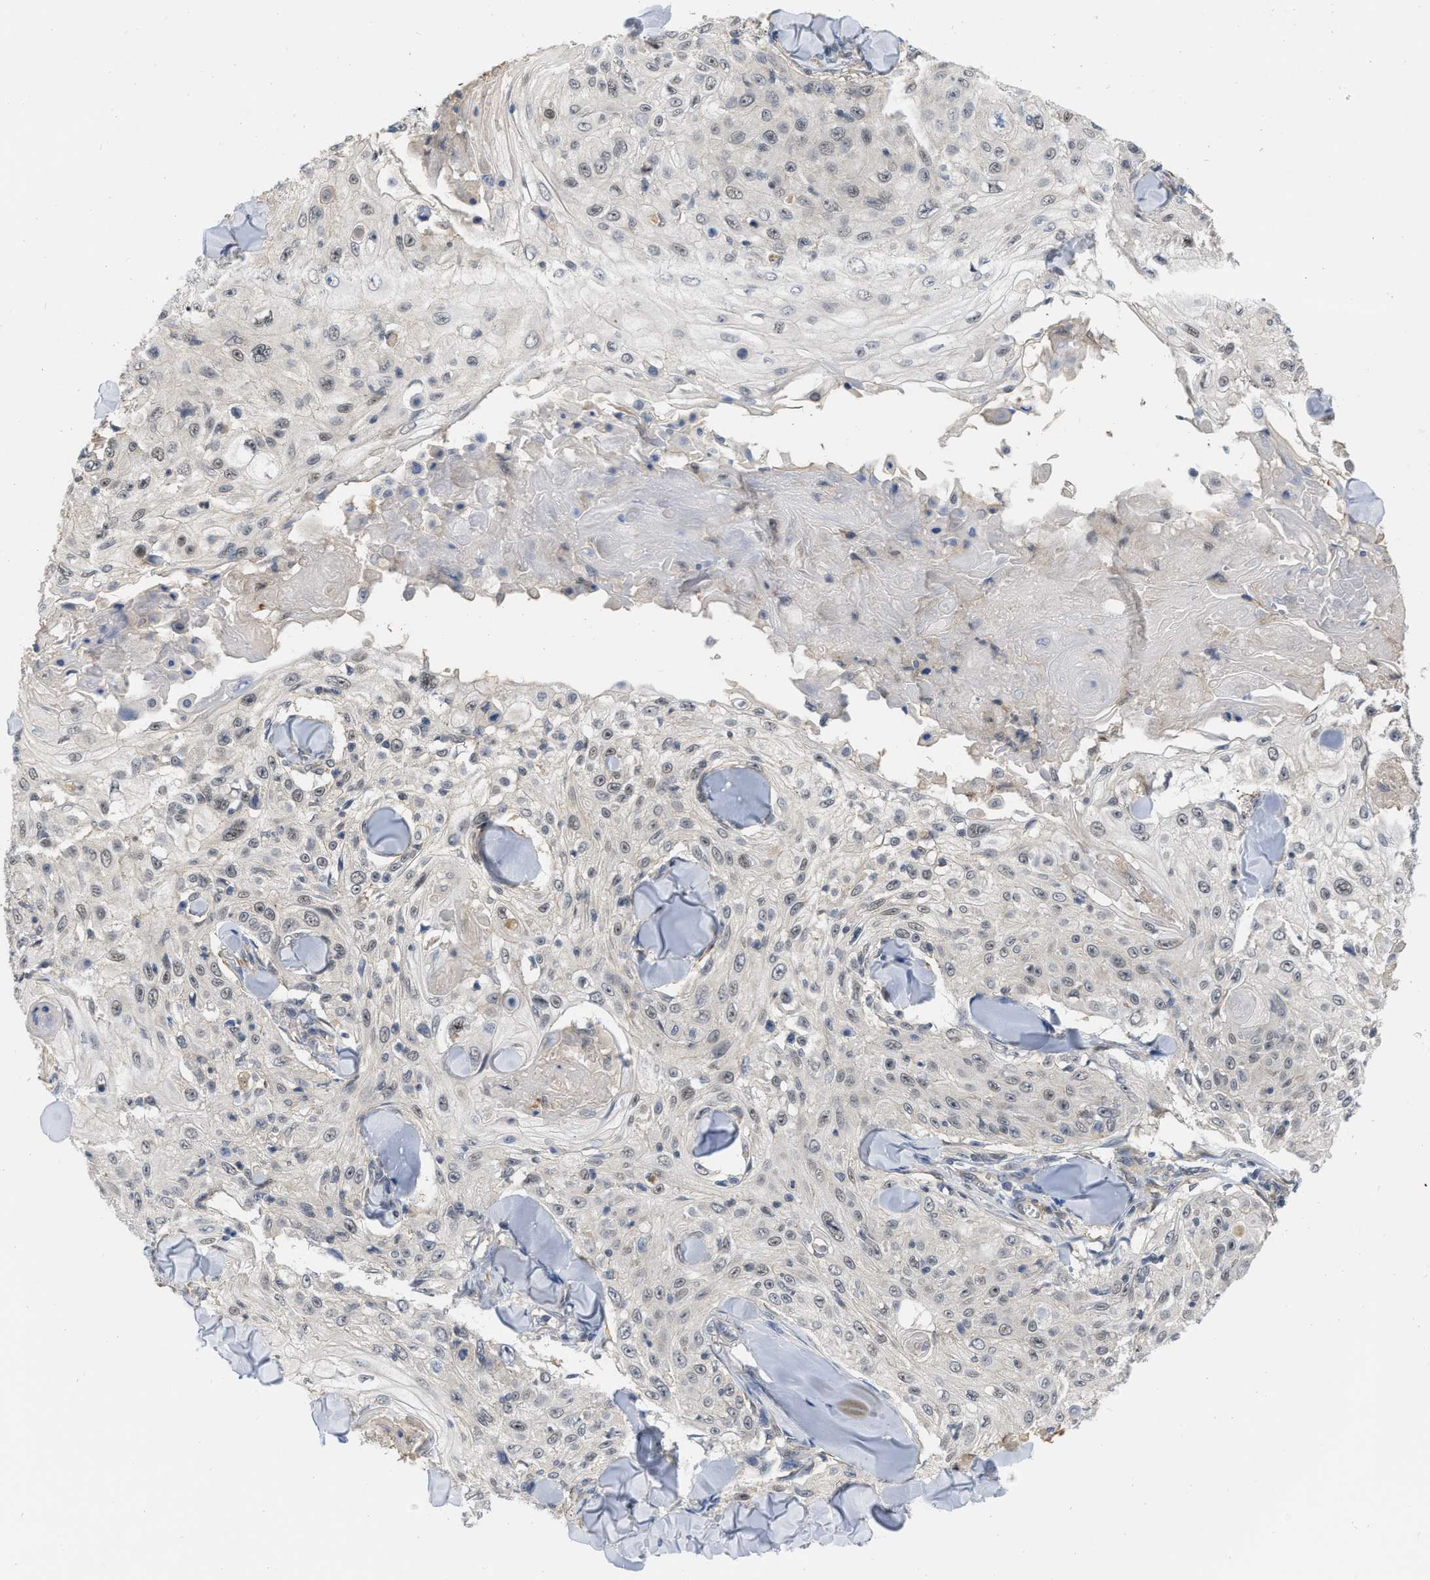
{"staining": {"intensity": "negative", "quantity": "none", "location": "none"}, "tissue": "skin cancer", "cell_type": "Tumor cells", "image_type": "cancer", "snomed": [{"axis": "morphology", "description": "Squamous cell carcinoma, NOS"}, {"axis": "topography", "description": "Skin"}], "caption": "An image of skin squamous cell carcinoma stained for a protein shows no brown staining in tumor cells. Nuclei are stained in blue.", "gene": "NAPEPLD", "patient": {"sex": "male", "age": 86}}